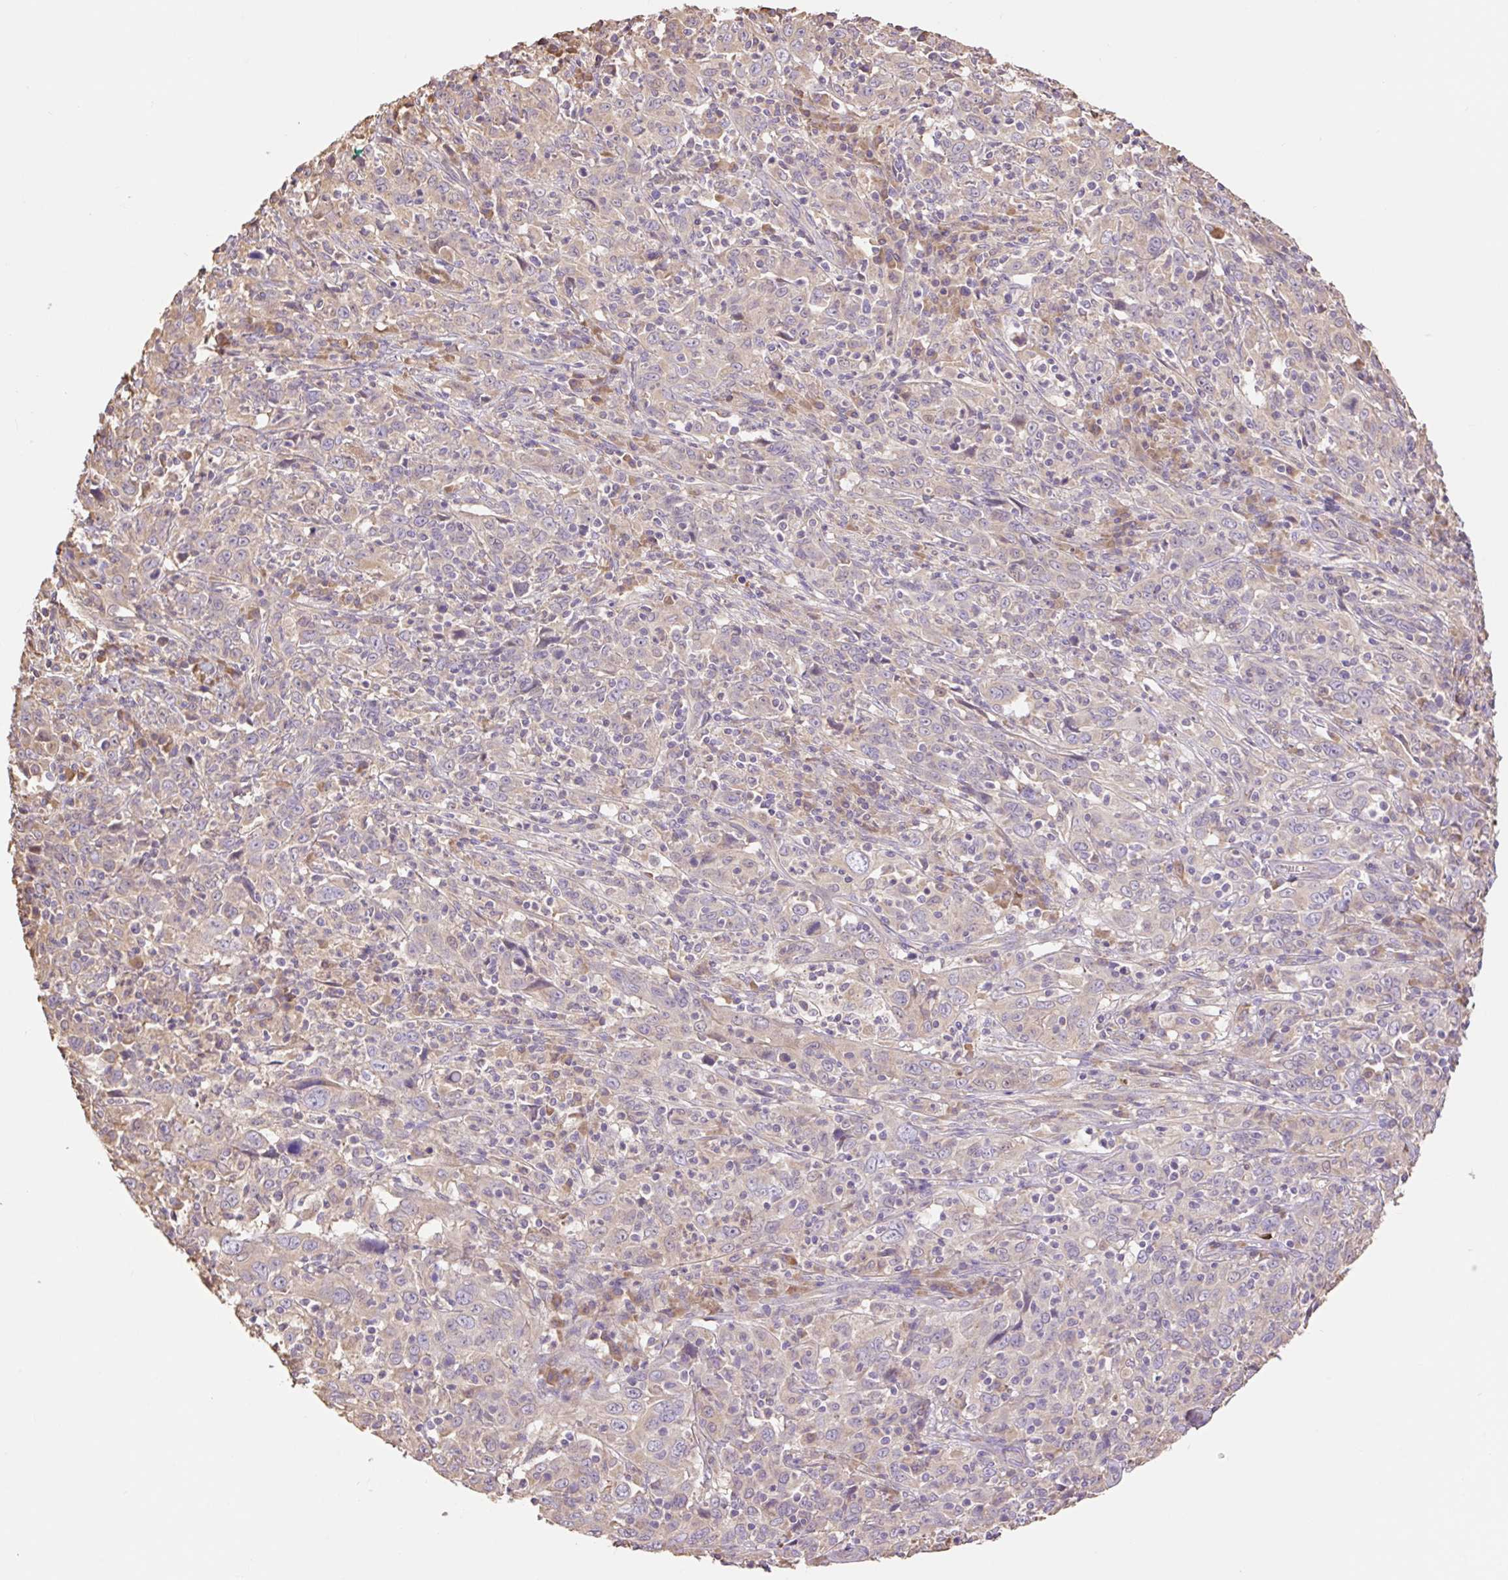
{"staining": {"intensity": "negative", "quantity": "none", "location": "none"}, "tissue": "cervical cancer", "cell_type": "Tumor cells", "image_type": "cancer", "snomed": [{"axis": "morphology", "description": "Squamous cell carcinoma, NOS"}, {"axis": "topography", "description": "Cervix"}], "caption": "Micrograph shows no protein expression in tumor cells of squamous cell carcinoma (cervical) tissue.", "gene": "DESI1", "patient": {"sex": "female", "age": 46}}